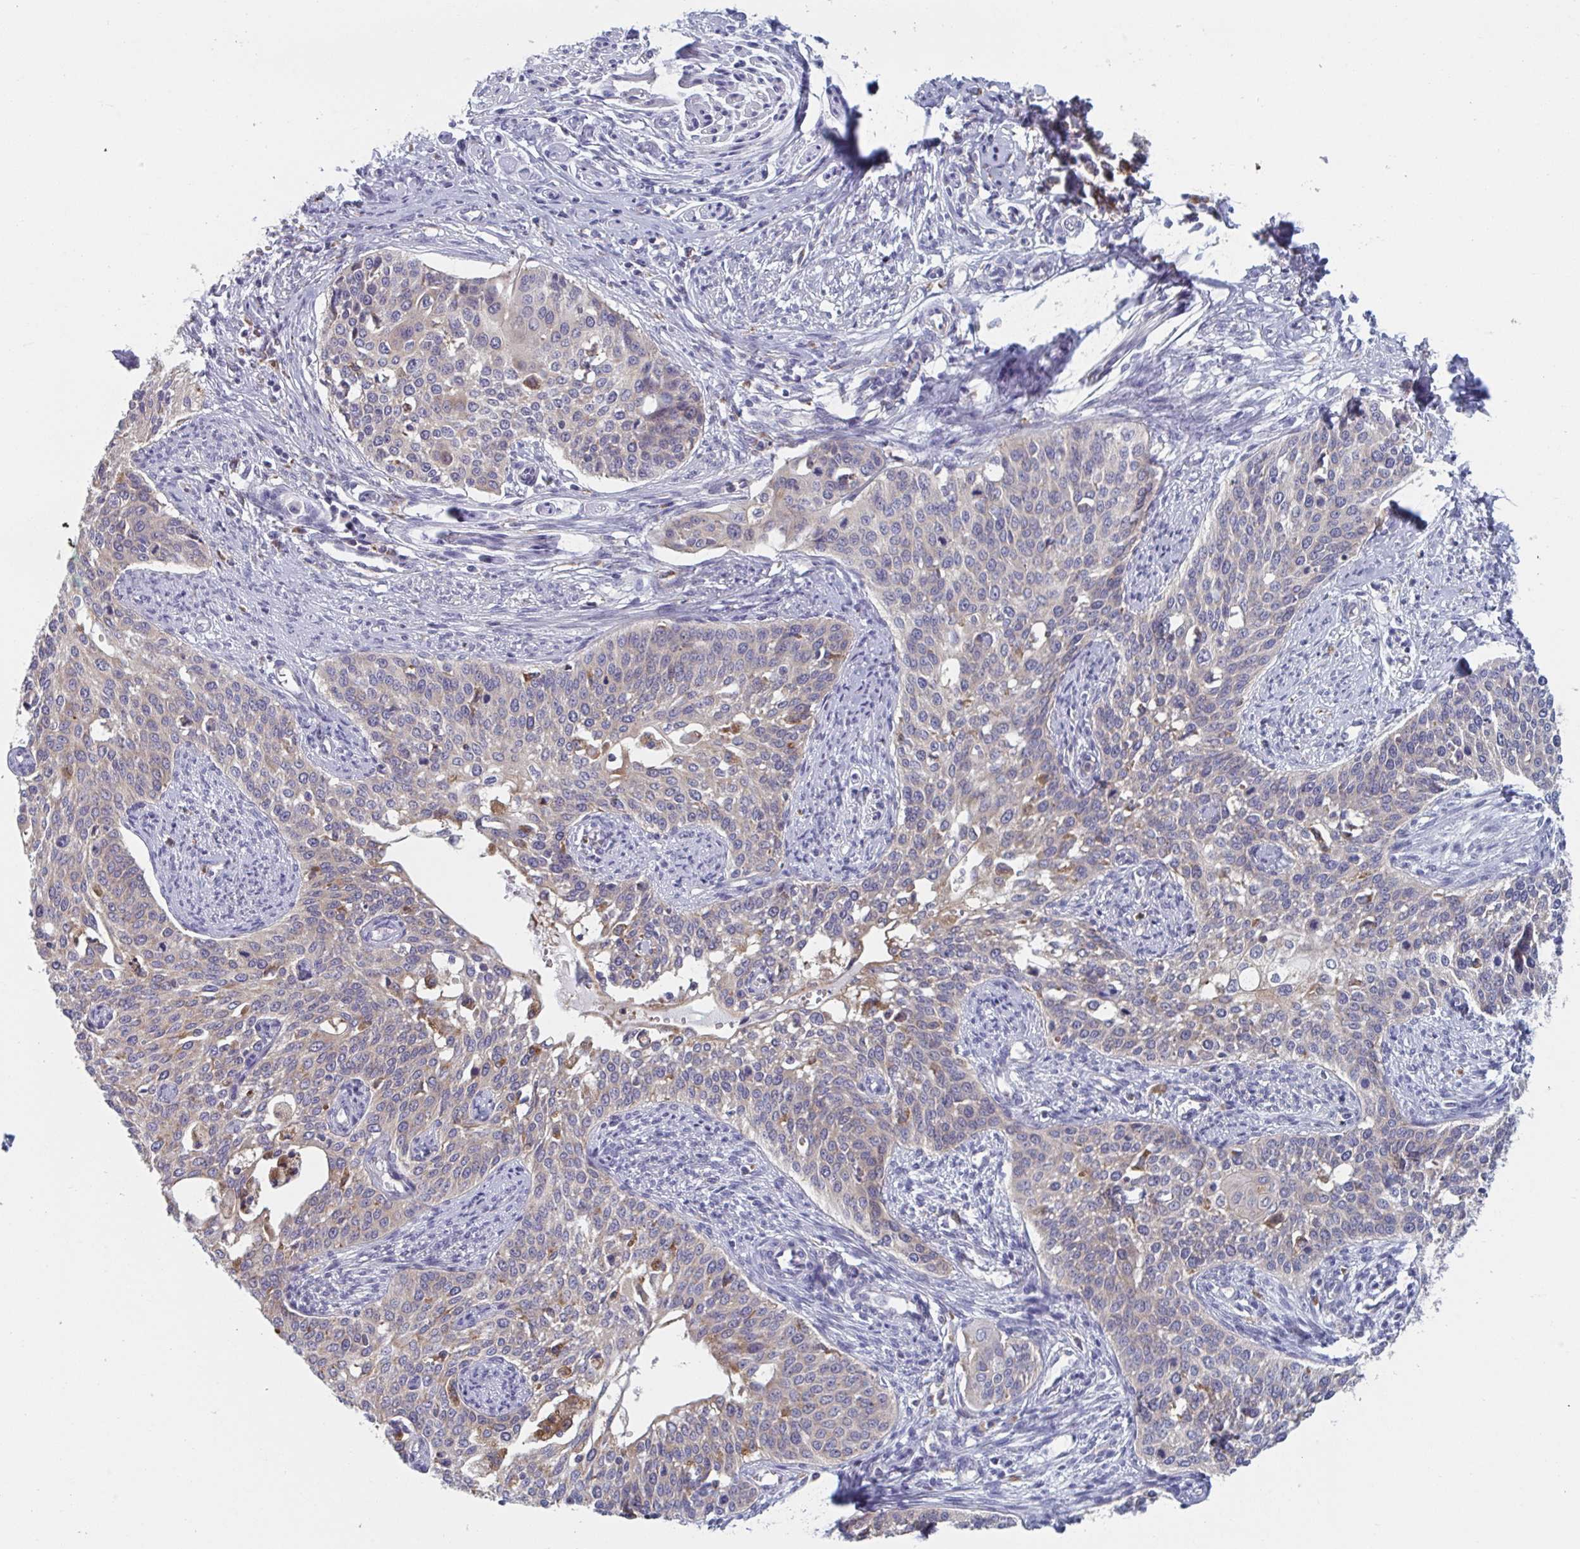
{"staining": {"intensity": "weak", "quantity": "<25%", "location": "cytoplasmic/membranous"}, "tissue": "cervical cancer", "cell_type": "Tumor cells", "image_type": "cancer", "snomed": [{"axis": "morphology", "description": "Squamous cell carcinoma, NOS"}, {"axis": "topography", "description": "Cervix"}], "caption": "Tumor cells show no significant positivity in cervical cancer (squamous cell carcinoma).", "gene": "NIPSNAP1", "patient": {"sex": "female", "age": 44}}